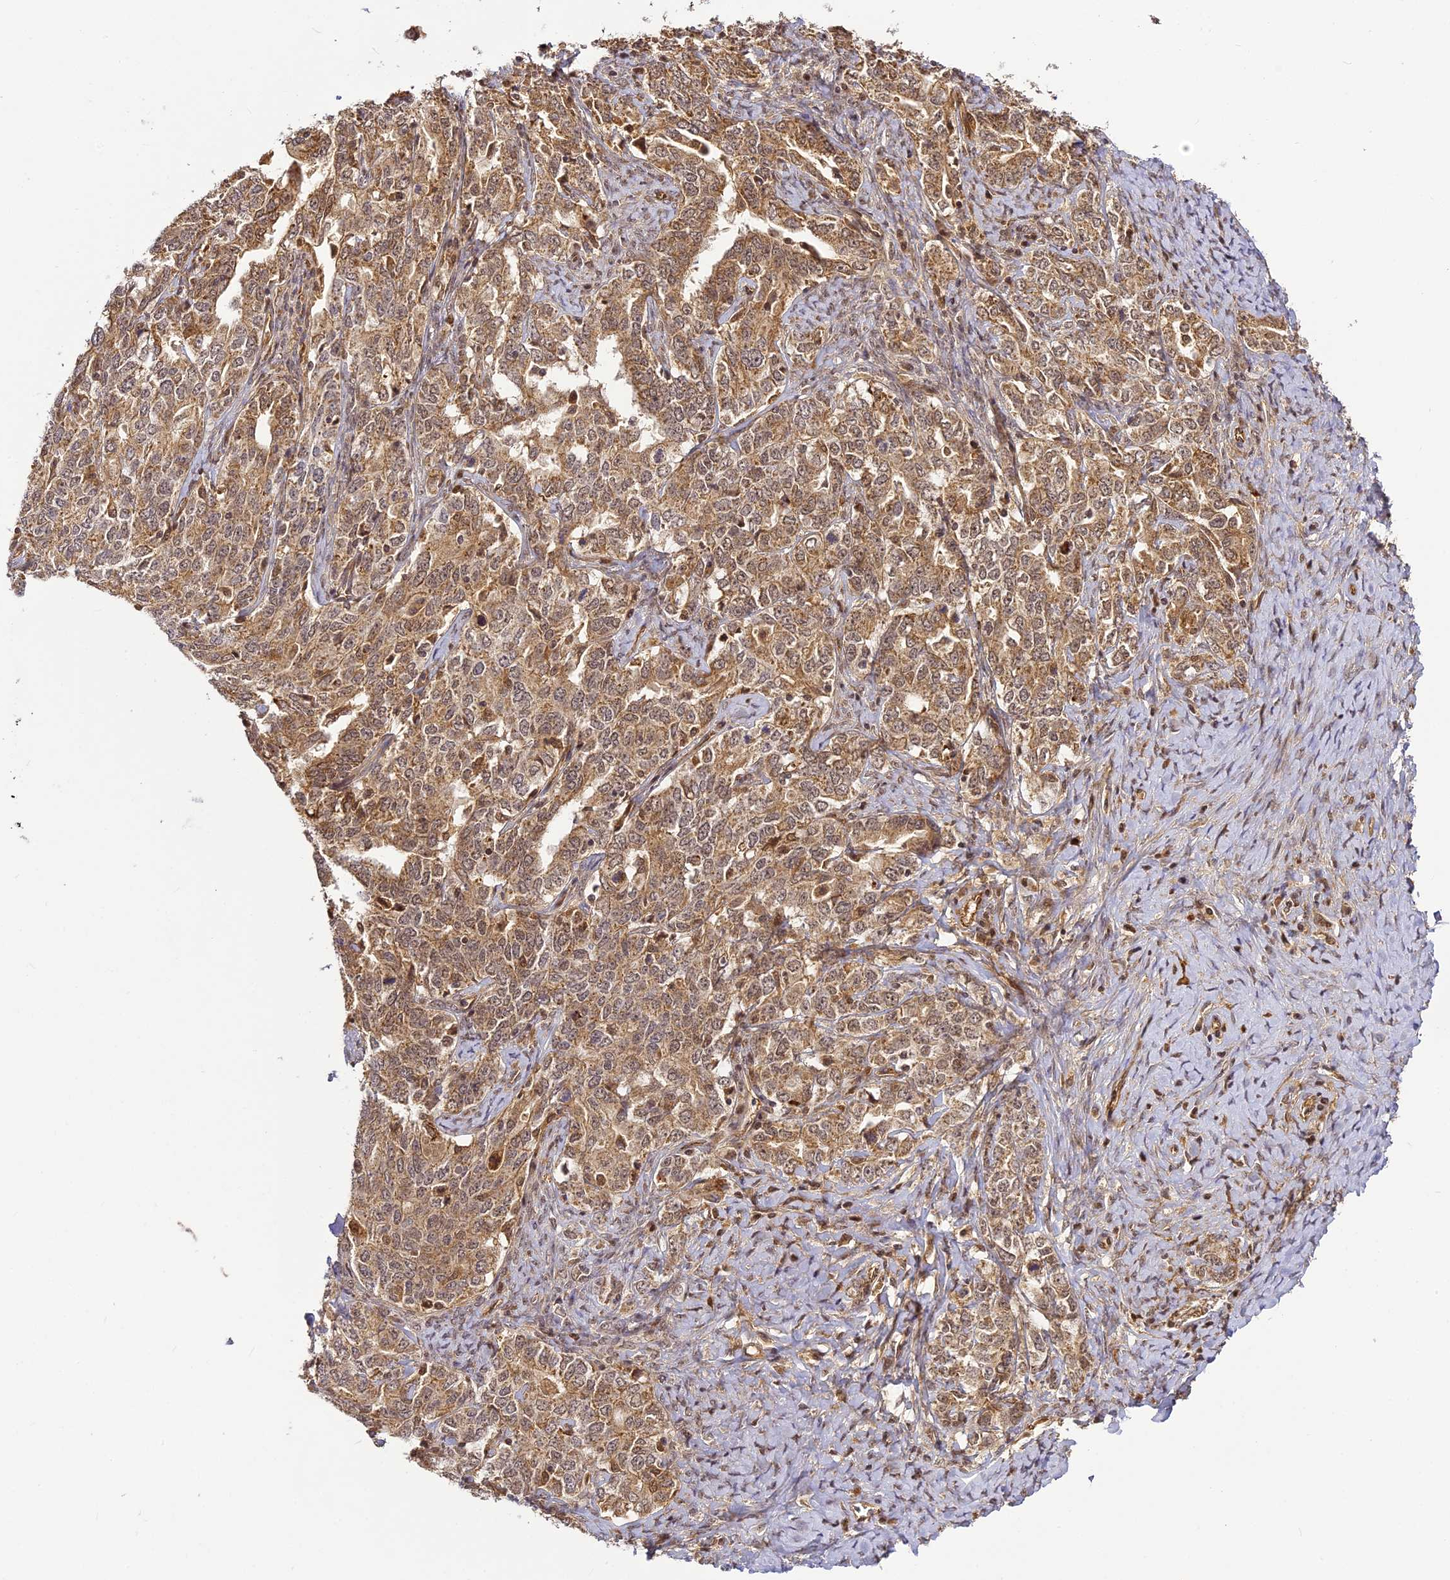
{"staining": {"intensity": "moderate", "quantity": ">75%", "location": "cytoplasmic/membranous"}, "tissue": "ovarian cancer", "cell_type": "Tumor cells", "image_type": "cancer", "snomed": [{"axis": "morphology", "description": "Carcinoma, endometroid"}, {"axis": "topography", "description": "Ovary"}], "caption": "A medium amount of moderate cytoplasmic/membranous staining is identified in approximately >75% of tumor cells in ovarian cancer (endometroid carcinoma) tissue. Using DAB (3,3'-diaminobenzidine) (brown) and hematoxylin (blue) stains, captured at high magnification using brightfield microscopy.", "gene": "BCDIN3D", "patient": {"sex": "female", "age": 62}}